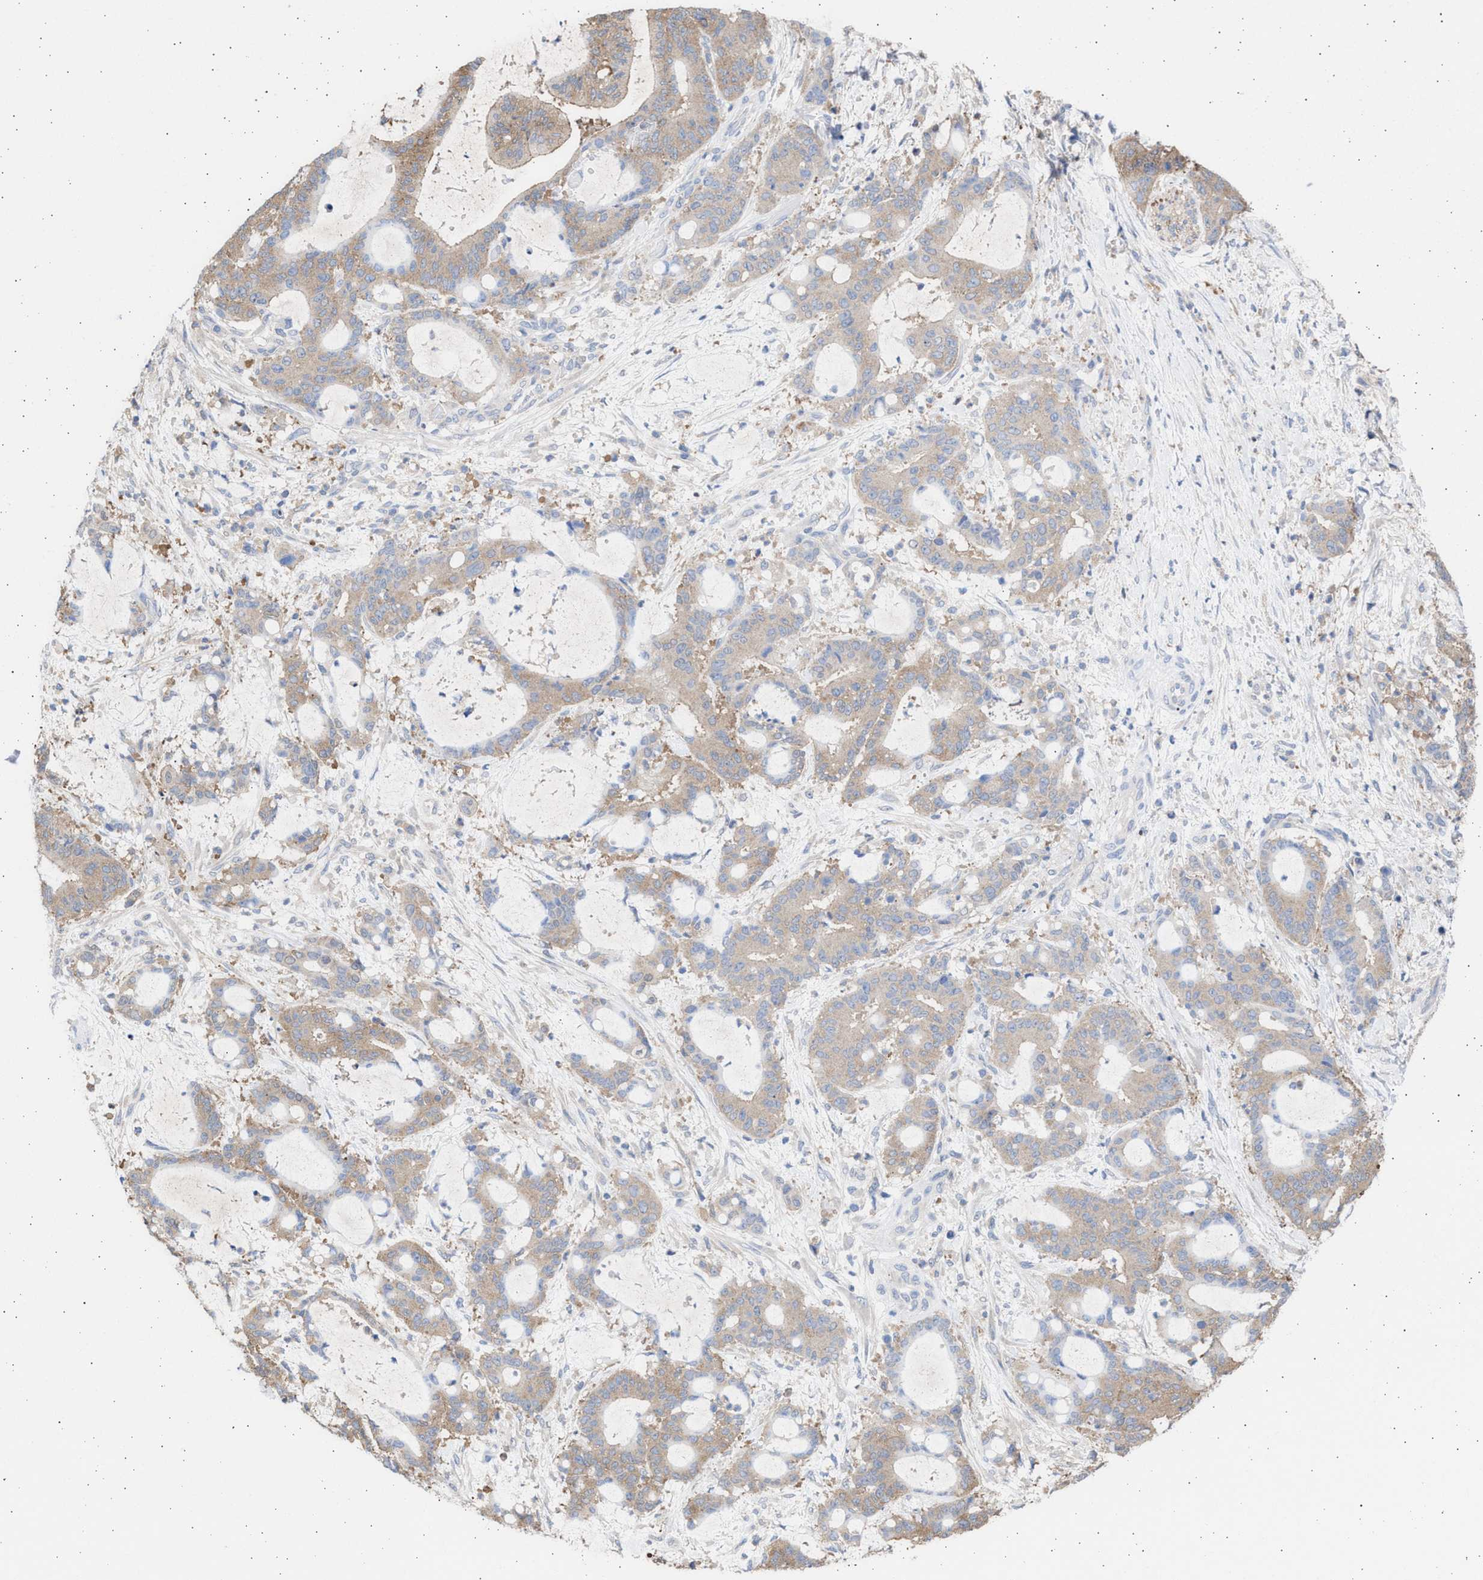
{"staining": {"intensity": "weak", "quantity": "25%-75%", "location": "cytoplasmic/membranous"}, "tissue": "liver cancer", "cell_type": "Tumor cells", "image_type": "cancer", "snomed": [{"axis": "morphology", "description": "Normal tissue, NOS"}, {"axis": "morphology", "description": "Cholangiocarcinoma"}, {"axis": "topography", "description": "Liver"}, {"axis": "topography", "description": "Peripheral nerve tissue"}], "caption": "Liver cancer (cholangiocarcinoma) stained for a protein (brown) shows weak cytoplasmic/membranous positive expression in approximately 25%-75% of tumor cells.", "gene": "ALDOC", "patient": {"sex": "female", "age": 73}}